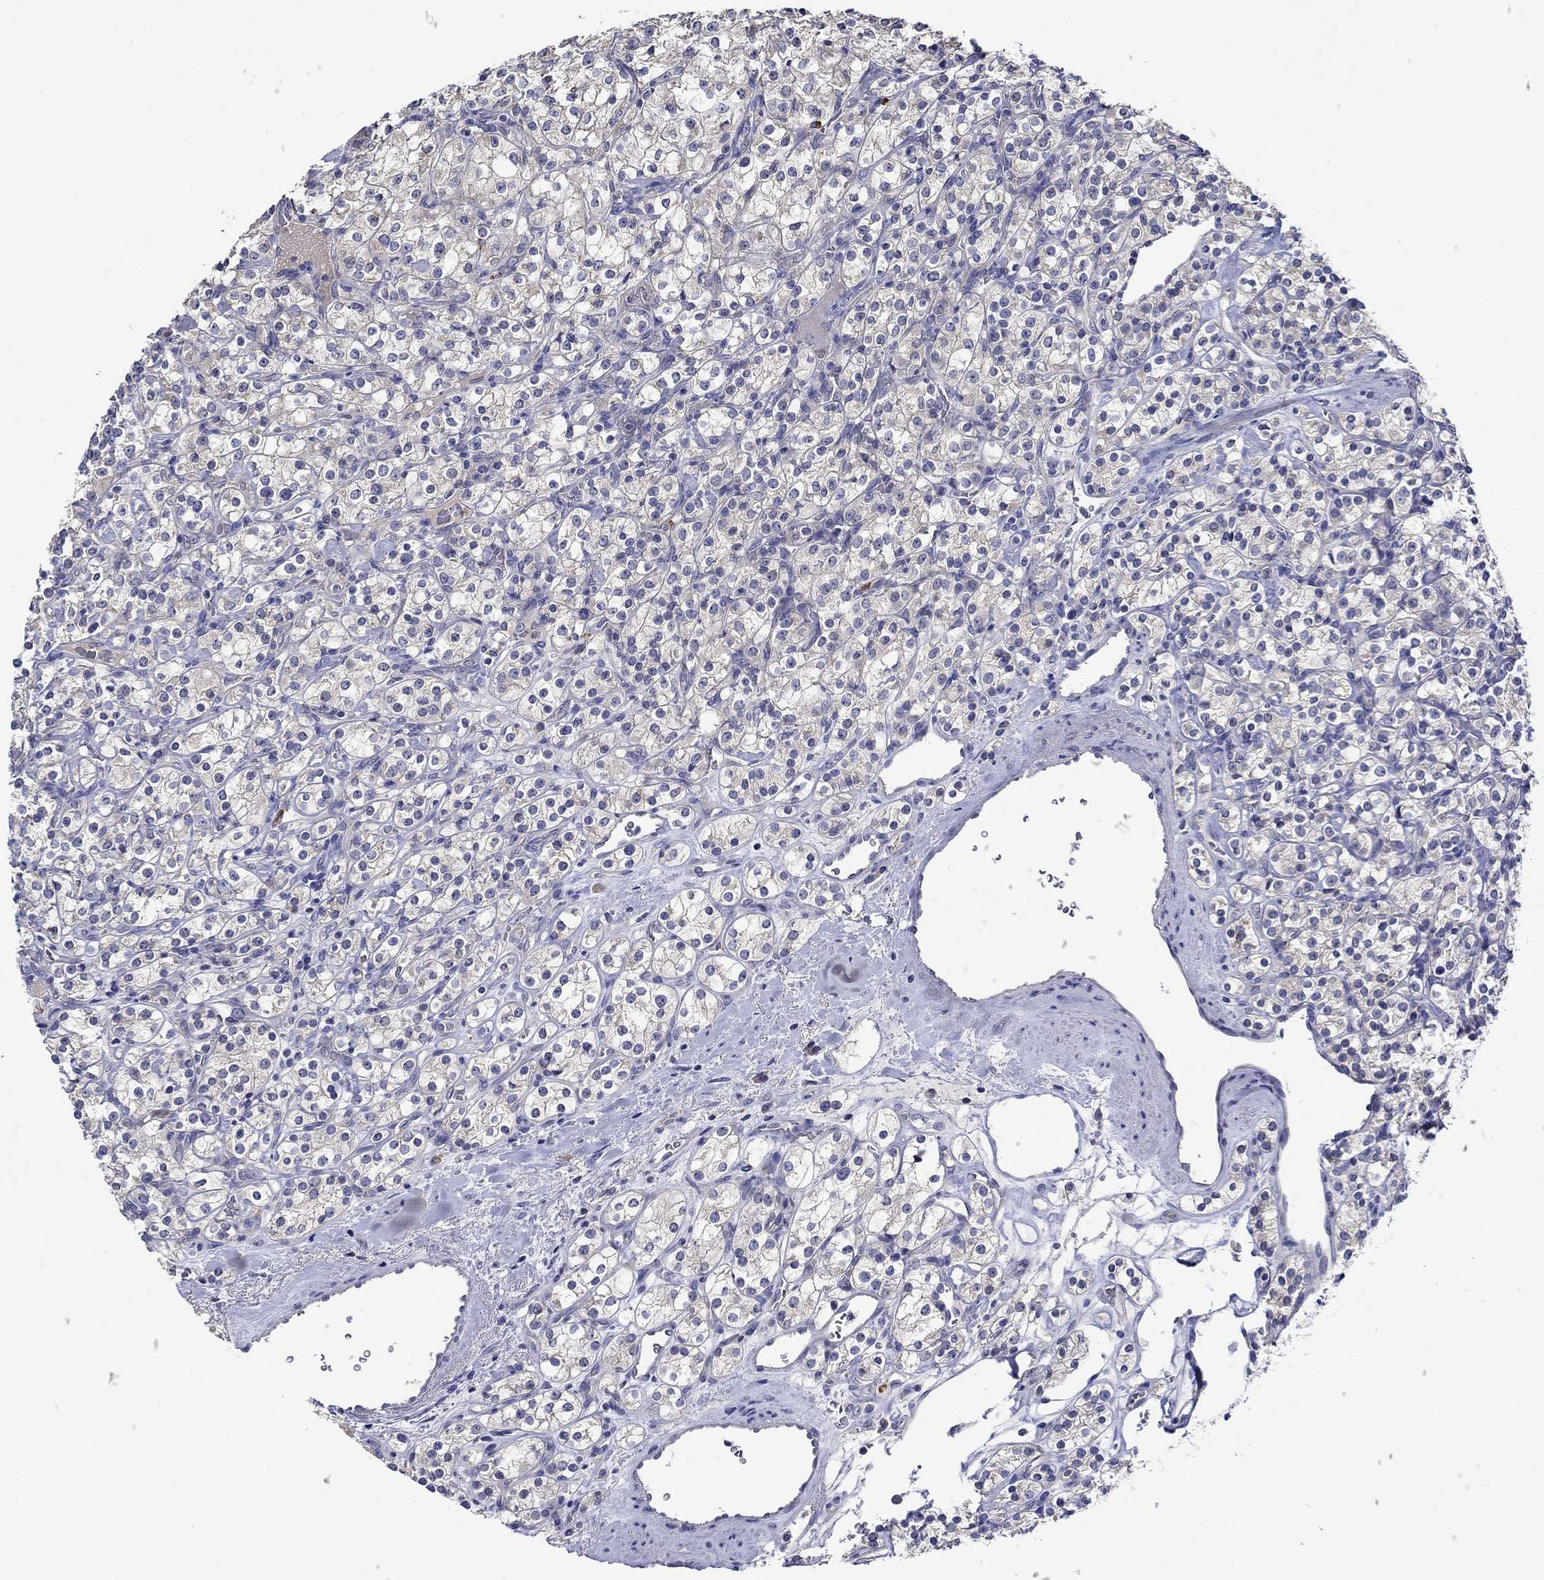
{"staining": {"intensity": "negative", "quantity": "none", "location": "none"}, "tissue": "renal cancer", "cell_type": "Tumor cells", "image_type": "cancer", "snomed": [{"axis": "morphology", "description": "Adenocarcinoma, NOS"}, {"axis": "topography", "description": "Kidney"}], "caption": "The histopathology image exhibits no significant staining in tumor cells of renal cancer (adenocarcinoma).", "gene": "CHIT1", "patient": {"sex": "male", "age": 77}}